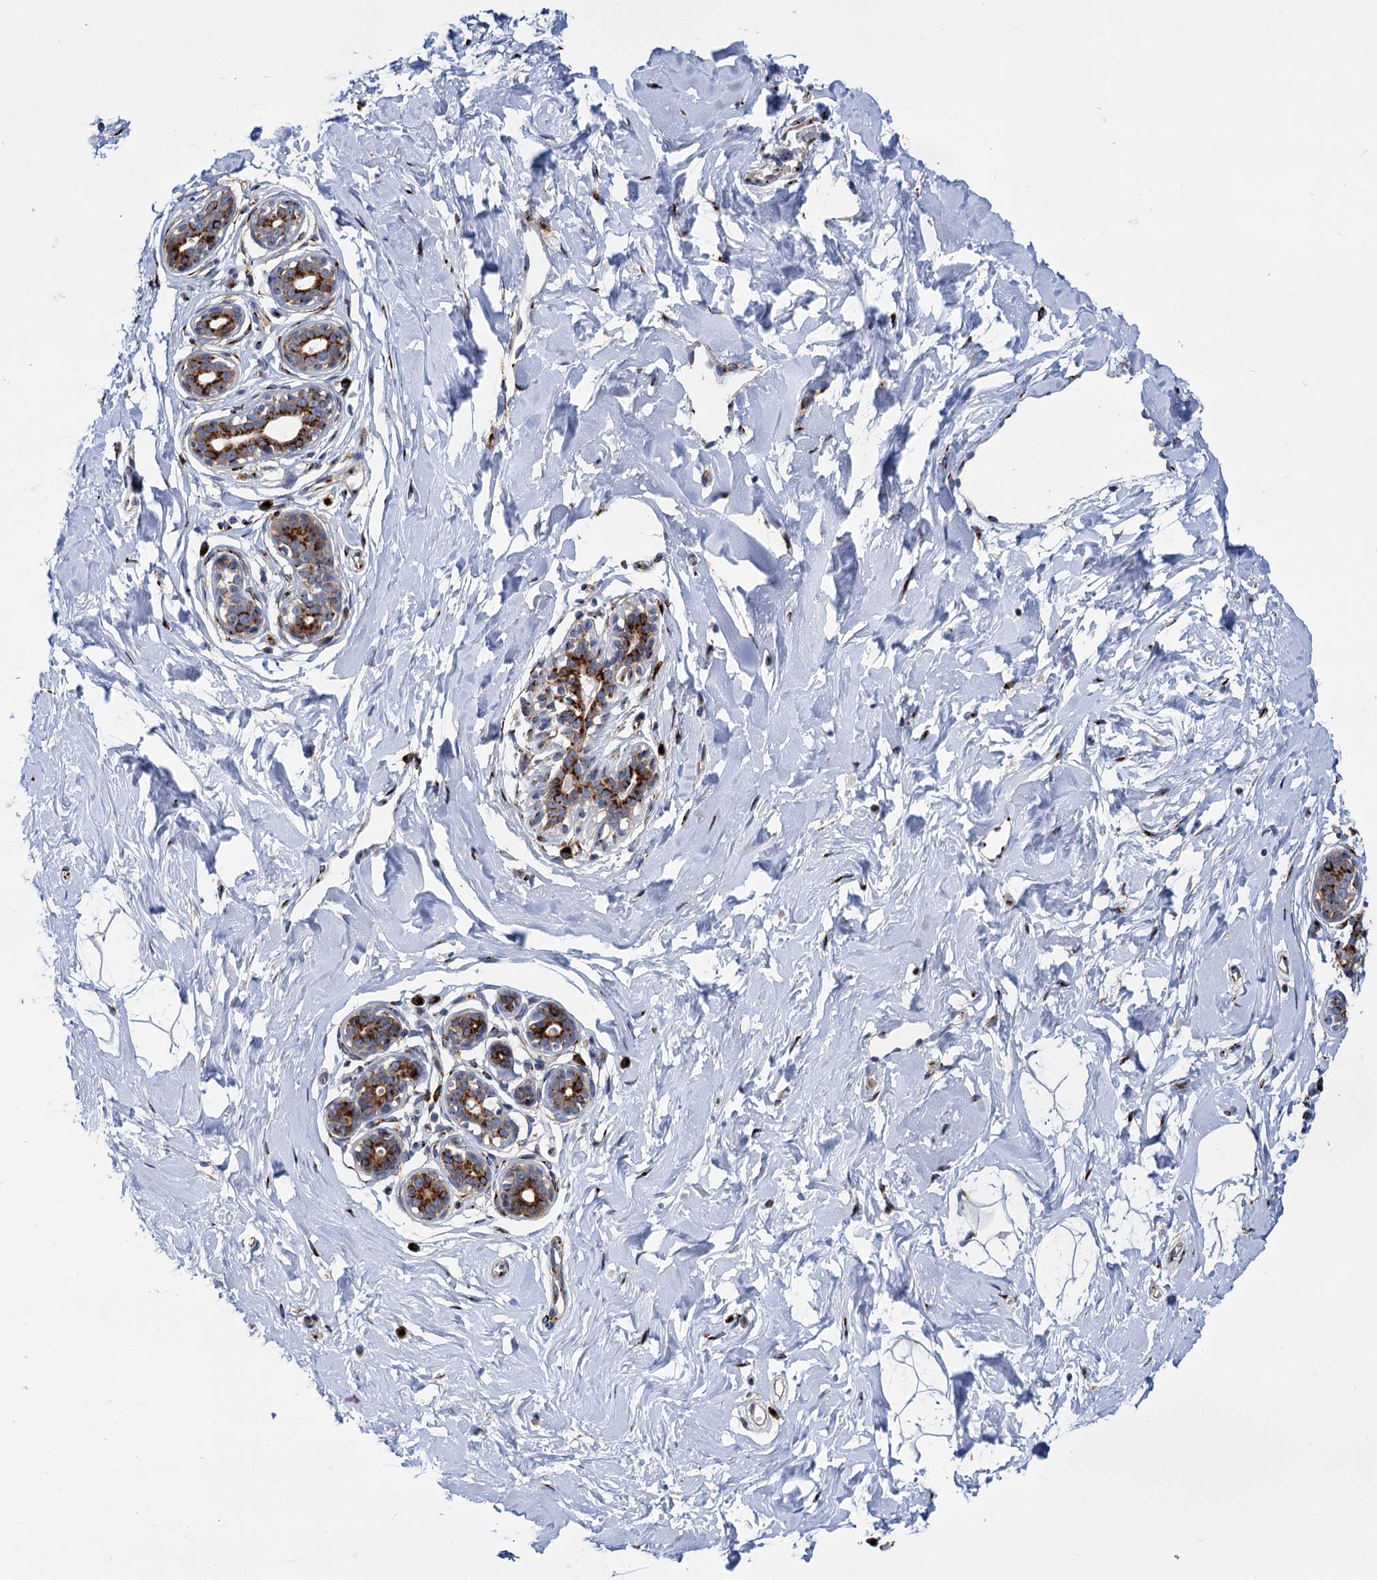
{"staining": {"intensity": "negative", "quantity": "none", "location": "none"}, "tissue": "breast", "cell_type": "Adipocytes", "image_type": "normal", "snomed": [{"axis": "morphology", "description": "Normal tissue, NOS"}, {"axis": "morphology", "description": "Adenoma, NOS"}, {"axis": "topography", "description": "Breast"}], "caption": "A high-resolution micrograph shows immunohistochemistry staining of normal breast, which shows no significant staining in adipocytes.", "gene": "SUPT20H", "patient": {"sex": "female", "age": 23}}